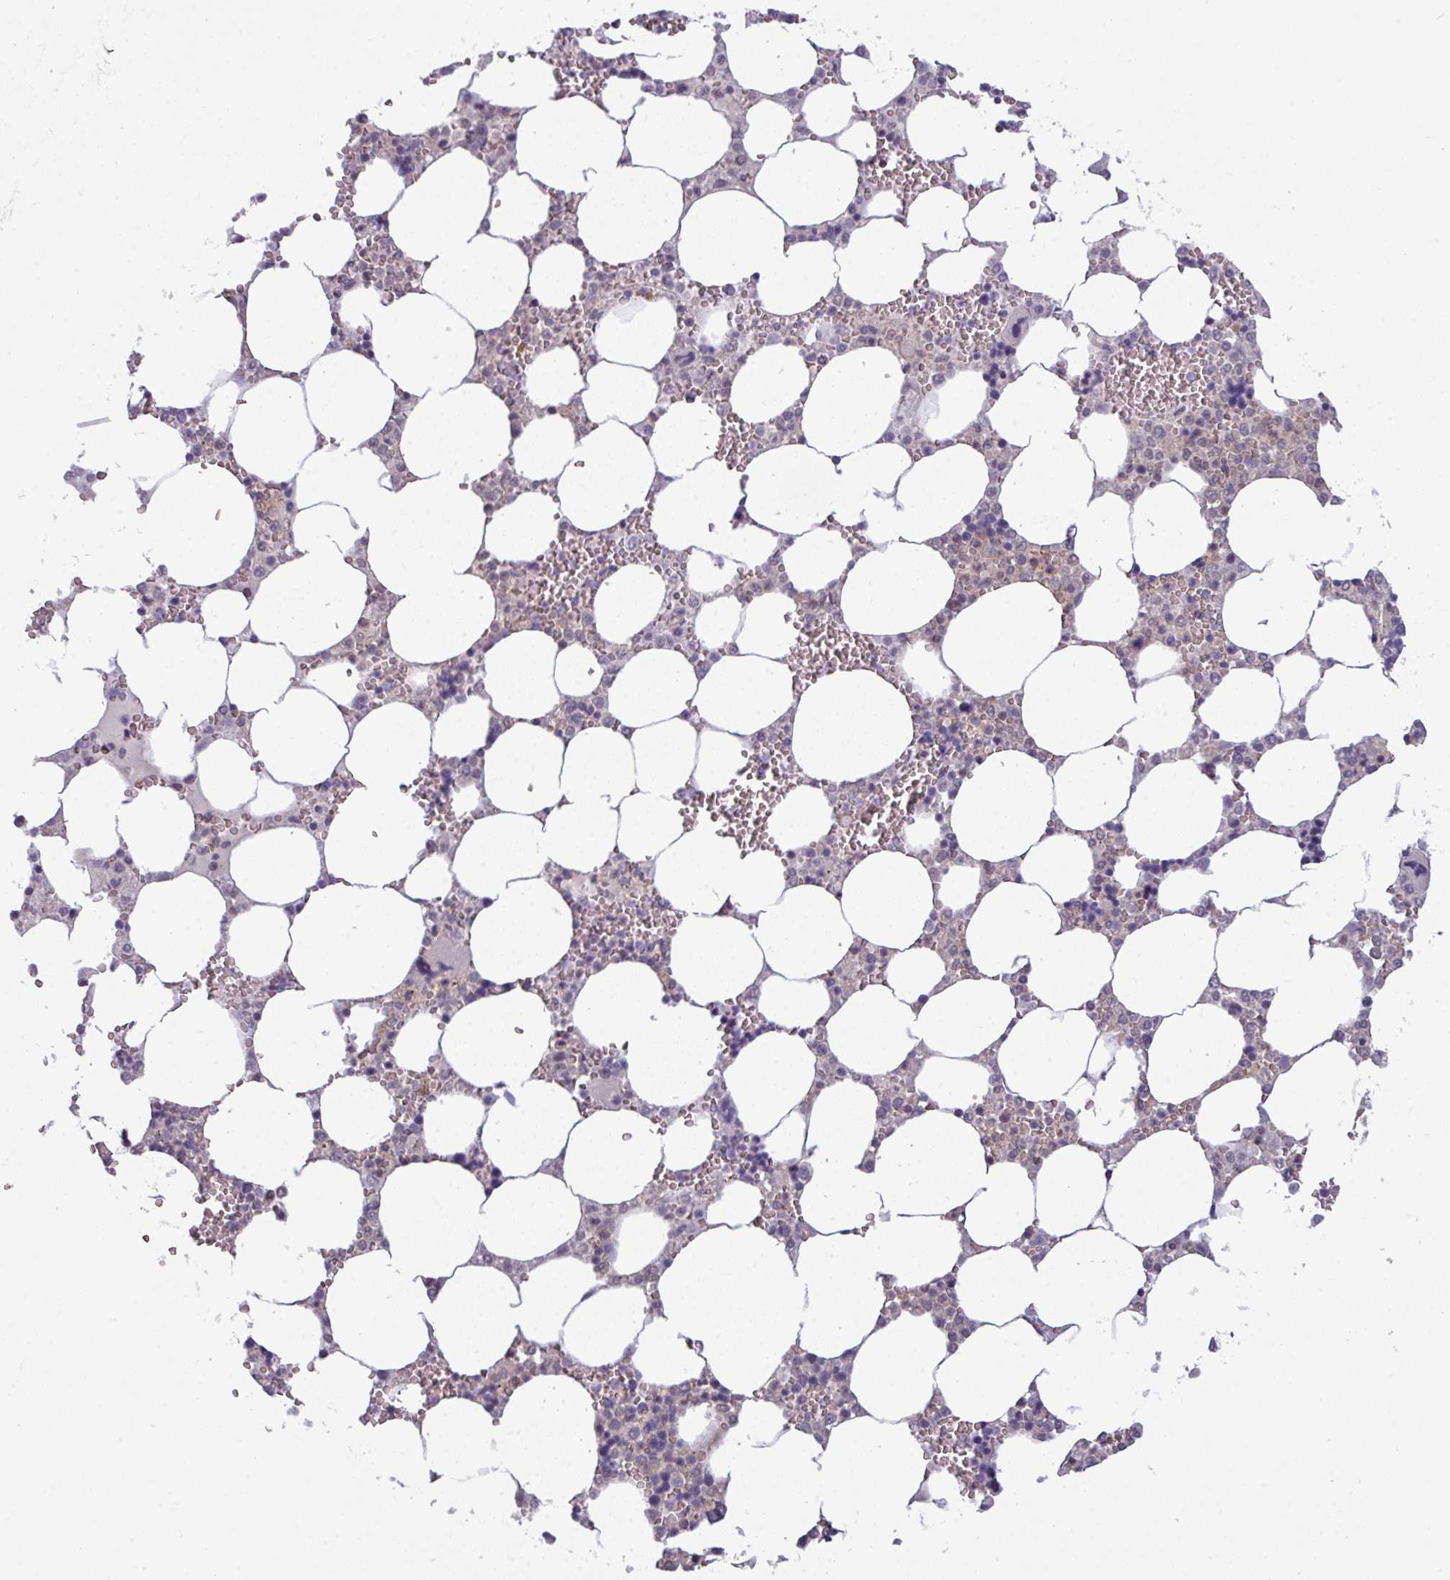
{"staining": {"intensity": "negative", "quantity": "none", "location": "none"}, "tissue": "bone marrow", "cell_type": "Hematopoietic cells", "image_type": "normal", "snomed": [{"axis": "morphology", "description": "Normal tissue, NOS"}, {"axis": "topography", "description": "Bone marrow"}], "caption": "The photomicrograph demonstrates no staining of hematopoietic cells in benign bone marrow. (Immunohistochemistry (ihc), brightfield microscopy, high magnification).", "gene": "PRAMEF12", "patient": {"sex": "male", "age": 64}}